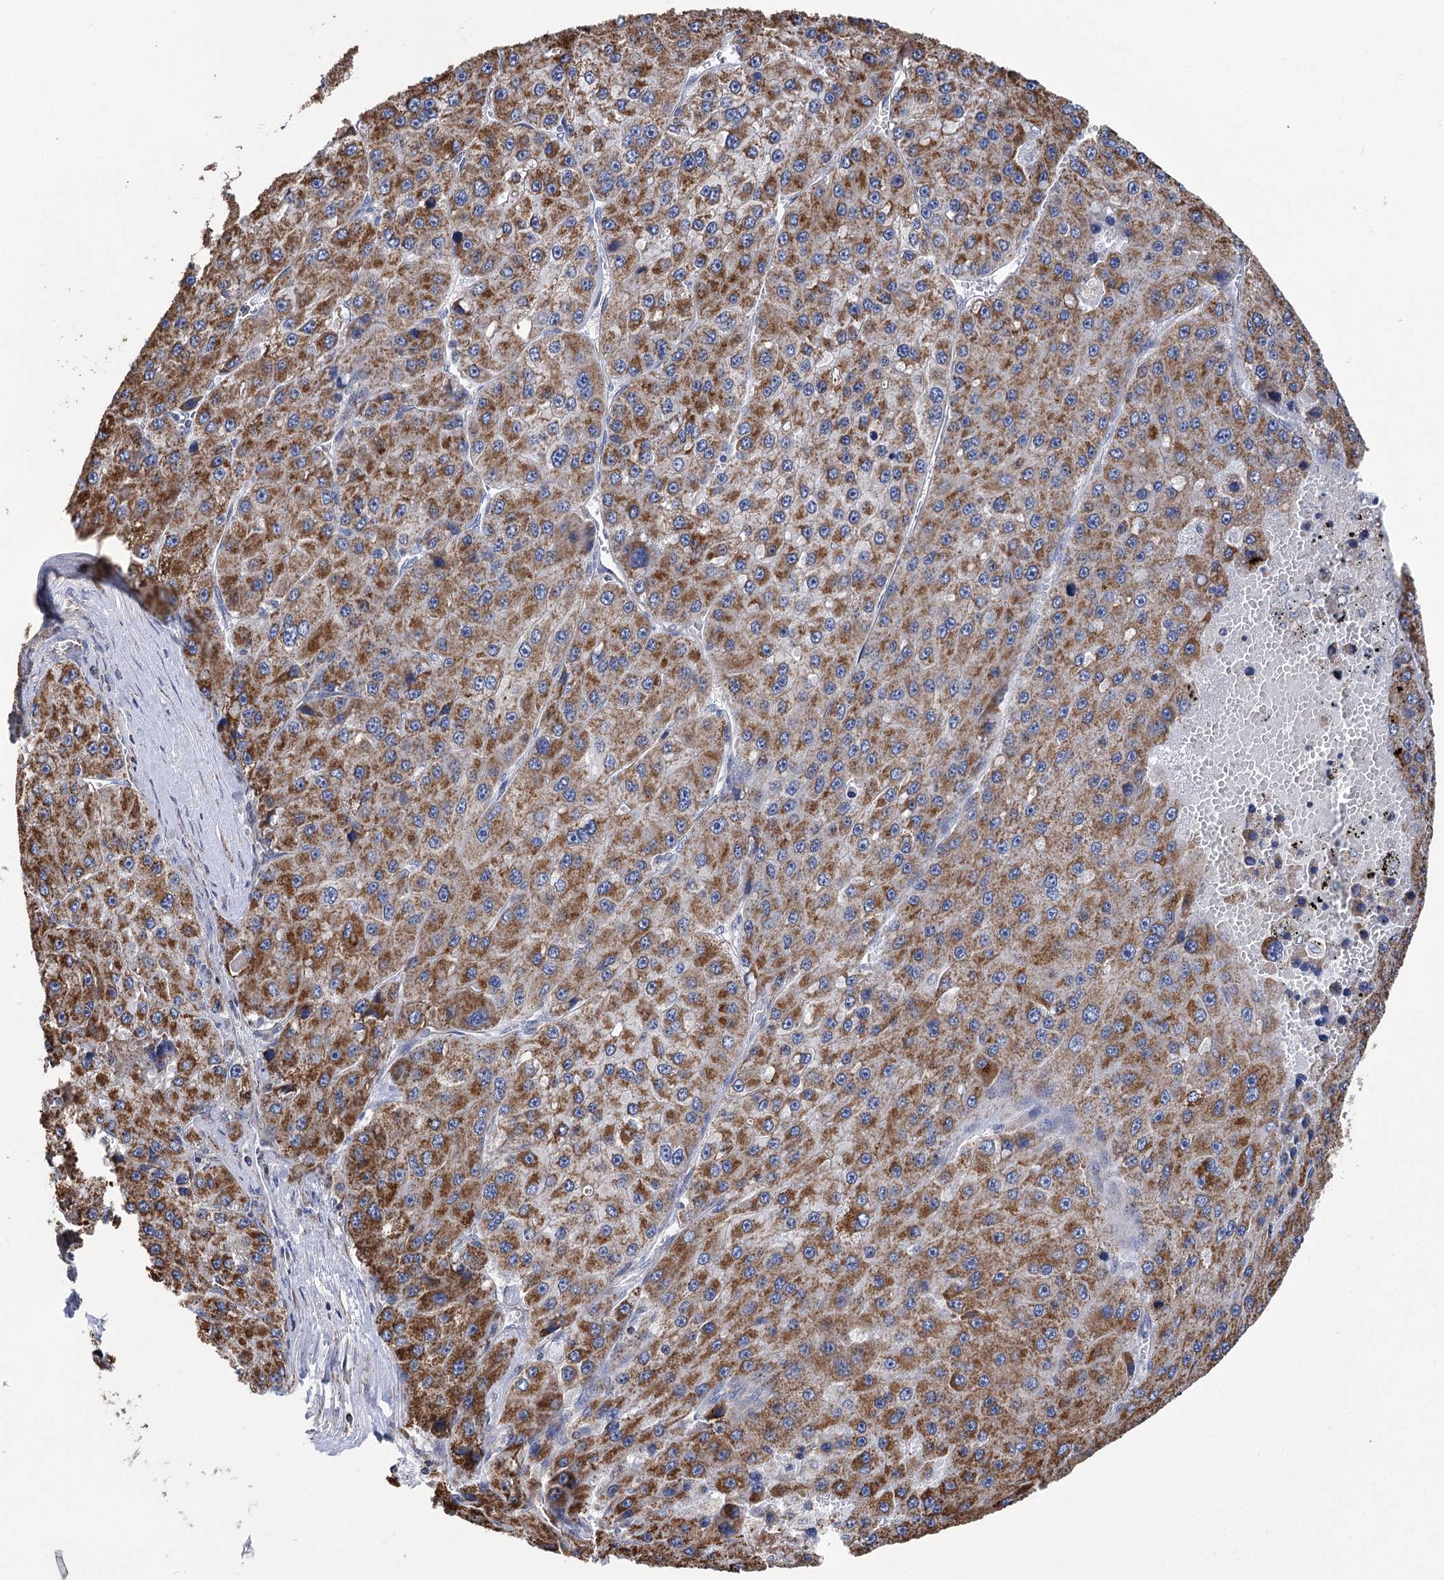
{"staining": {"intensity": "strong", "quantity": ">75%", "location": "cytoplasmic/membranous"}, "tissue": "liver cancer", "cell_type": "Tumor cells", "image_type": "cancer", "snomed": [{"axis": "morphology", "description": "Carcinoma, Hepatocellular, NOS"}, {"axis": "topography", "description": "Liver"}], "caption": "The immunohistochemical stain highlights strong cytoplasmic/membranous positivity in tumor cells of liver cancer tissue.", "gene": "CCDC73", "patient": {"sex": "female", "age": 73}}